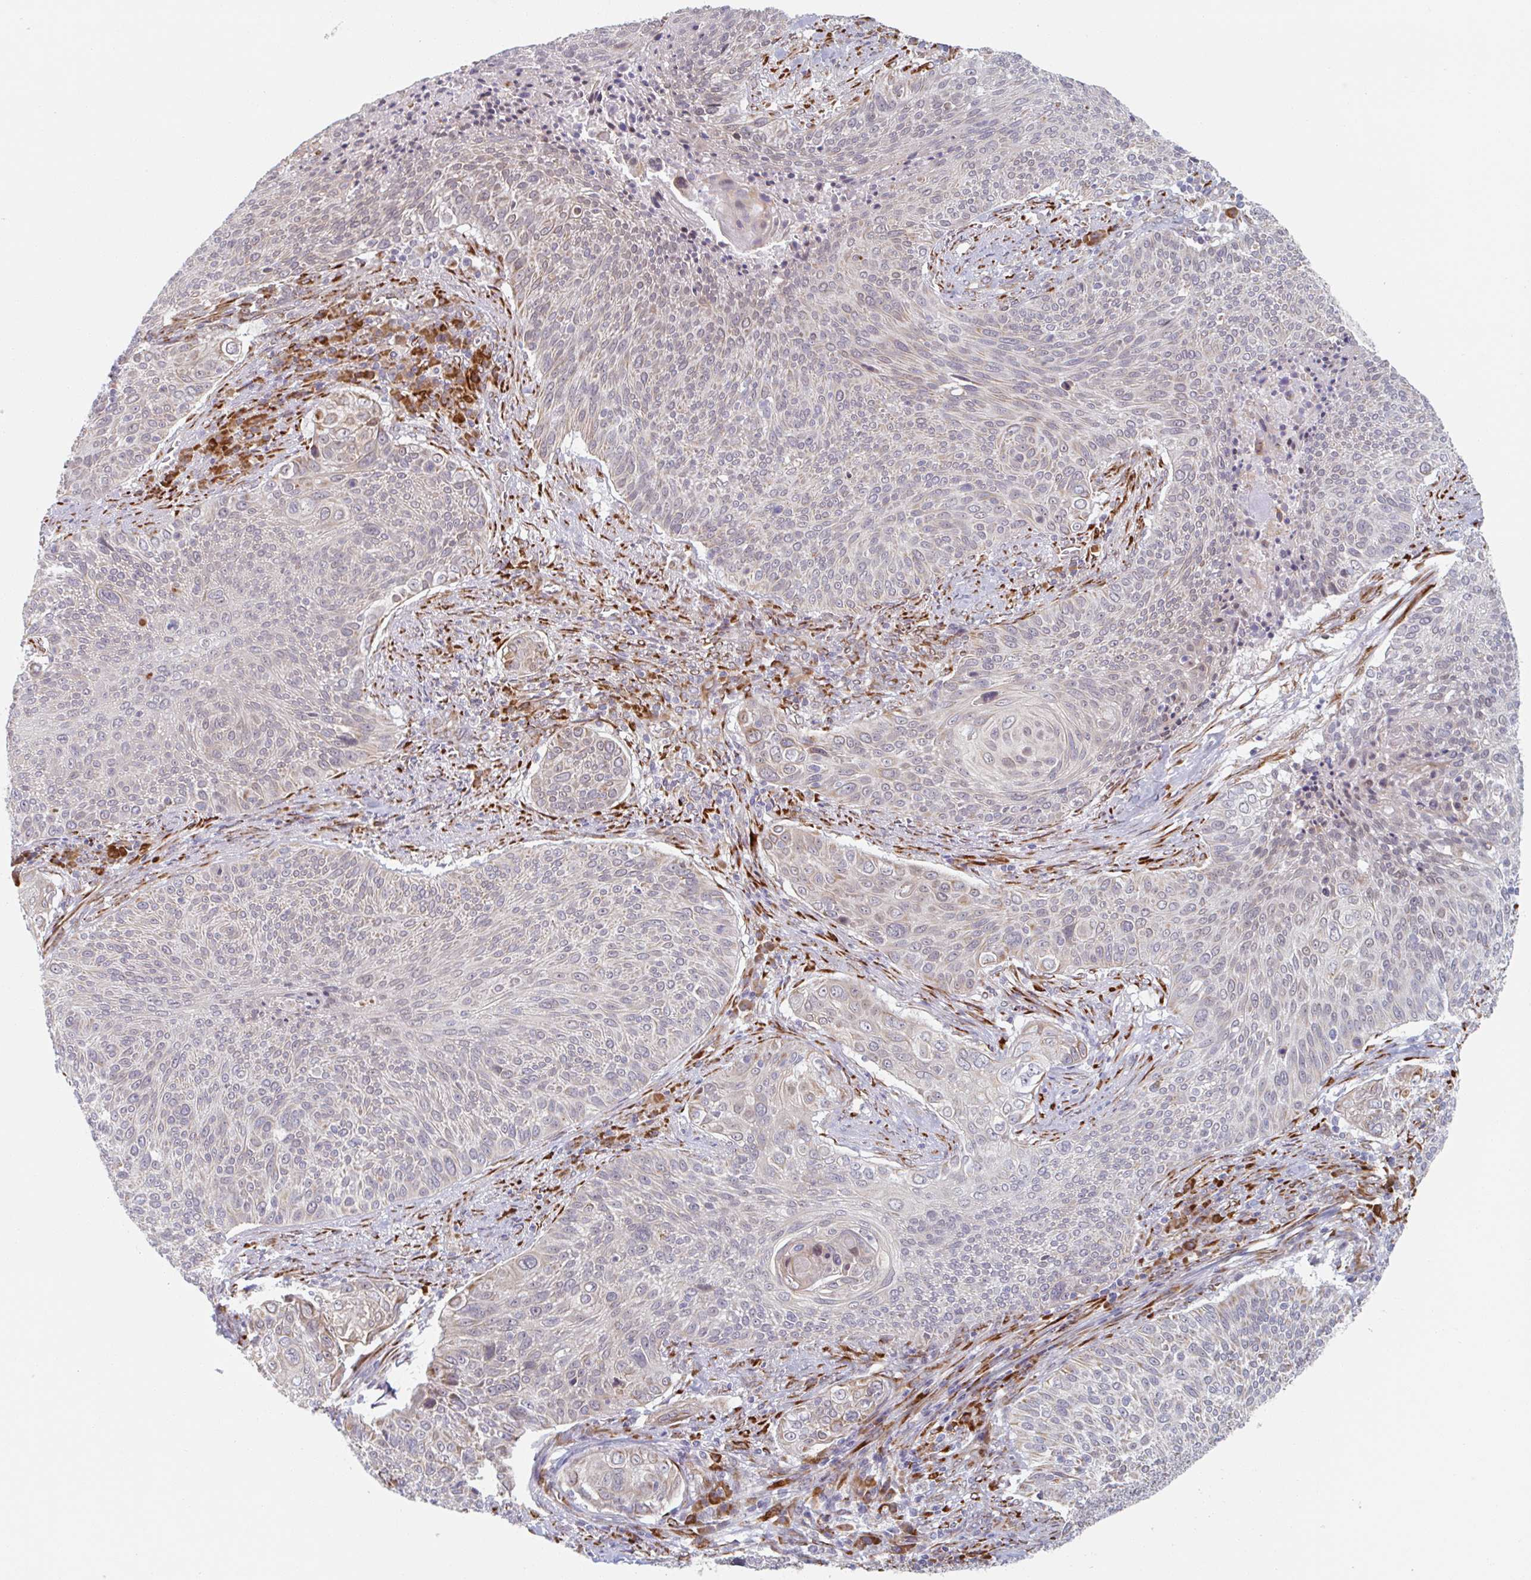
{"staining": {"intensity": "negative", "quantity": "none", "location": "none"}, "tissue": "cervical cancer", "cell_type": "Tumor cells", "image_type": "cancer", "snomed": [{"axis": "morphology", "description": "Squamous cell carcinoma, NOS"}, {"axis": "topography", "description": "Cervix"}], "caption": "Tumor cells are negative for brown protein staining in squamous cell carcinoma (cervical).", "gene": "TRAPPC10", "patient": {"sex": "female", "age": 31}}